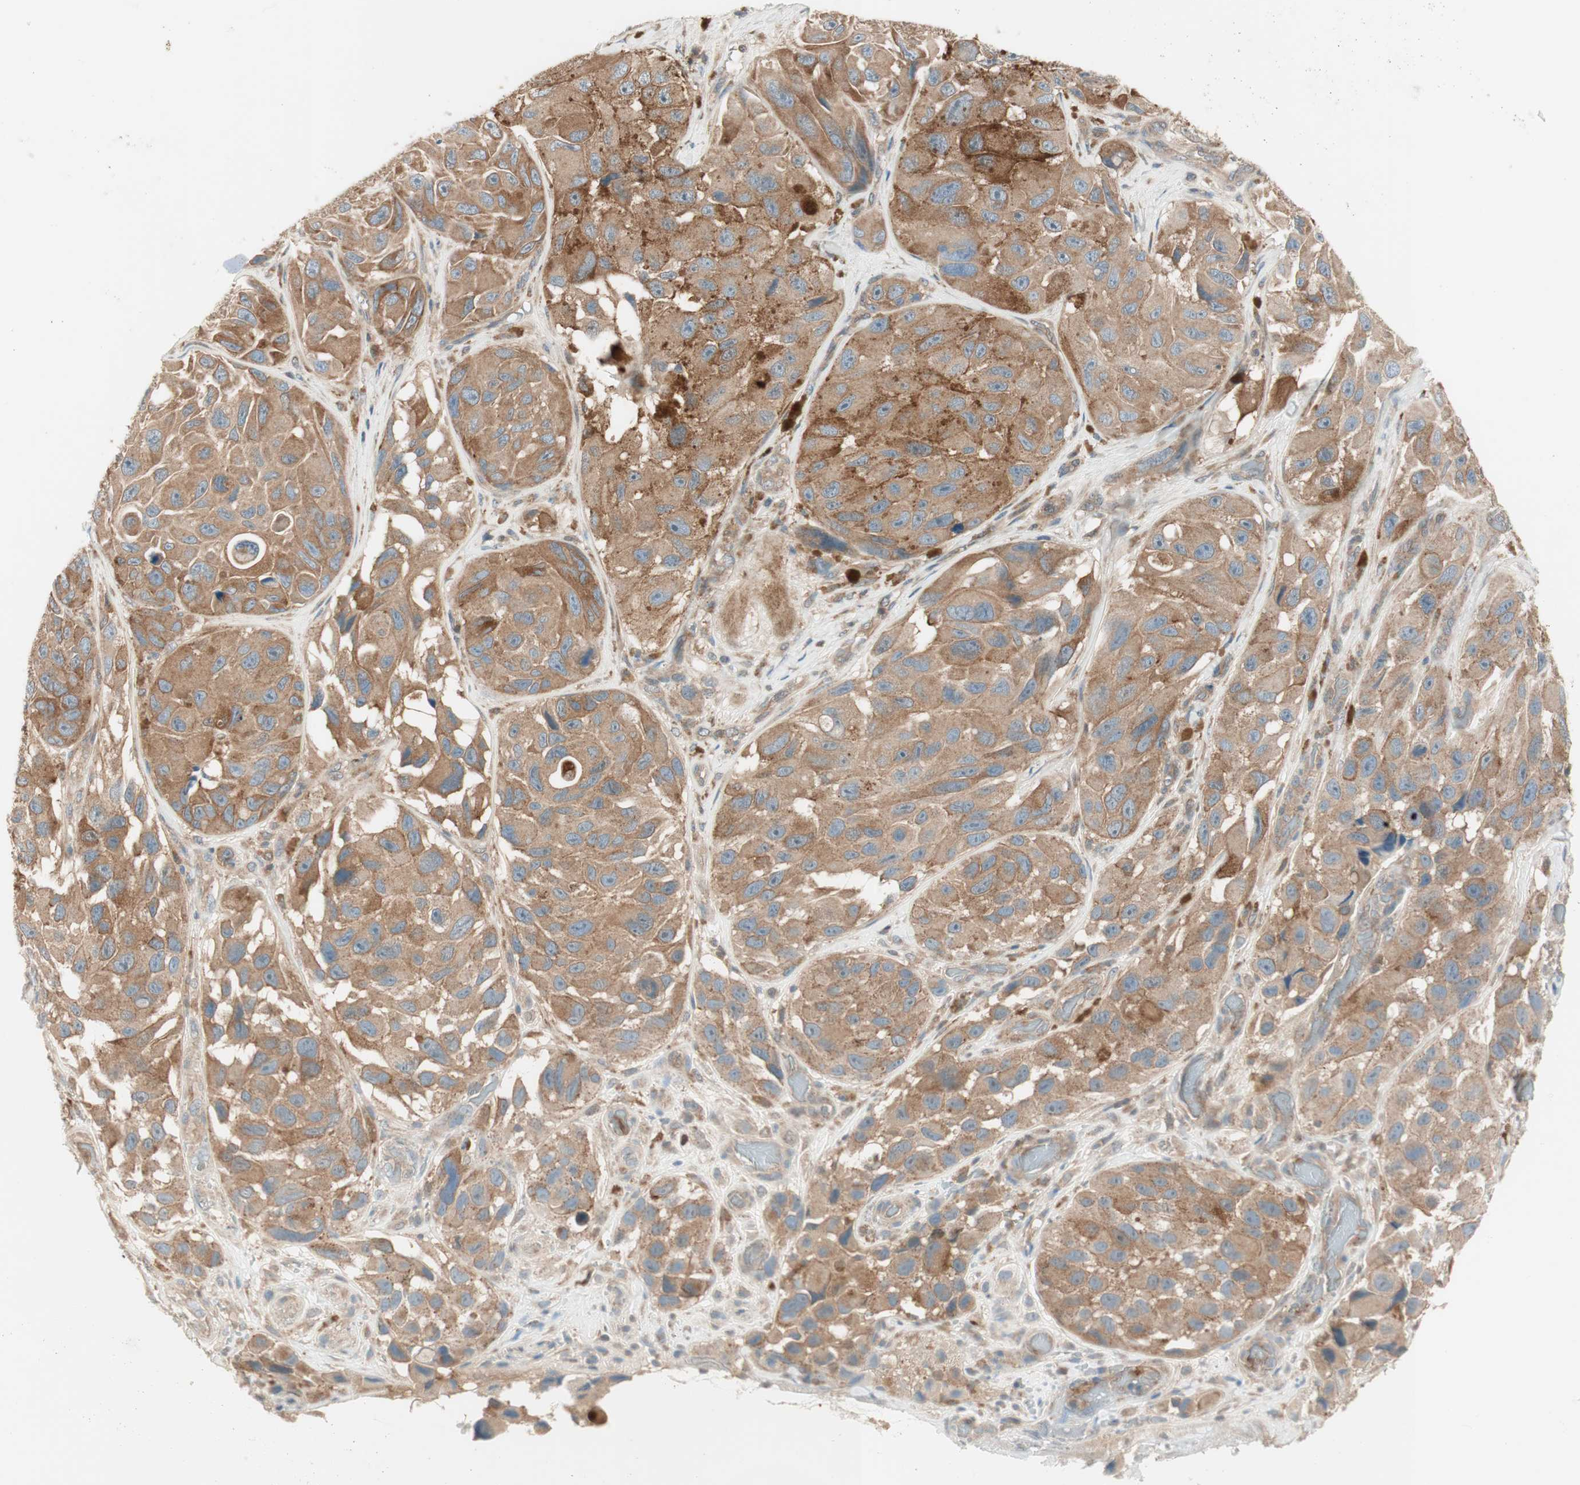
{"staining": {"intensity": "moderate", "quantity": ">75%", "location": "cytoplasmic/membranous"}, "tissue": "melanoma", "cell_type": "Tumor cells", "image_type": "cancer", "snomed": [{"axis": "morphology", "description": "Malignant melanoma, NOS"}, {"axis": "topography", "description": "Skin"}], "caption": "An IHC photomicrograph of tumor tissue is shown. Protein staining in brown labels moderate cytoplasmic/membranous positivity in malignant melanoma within tumor cells. (IHC, brightfield microscopy, high magnification).", "gene": "GALT", "patient": {"sex": "female", "age": 73}}